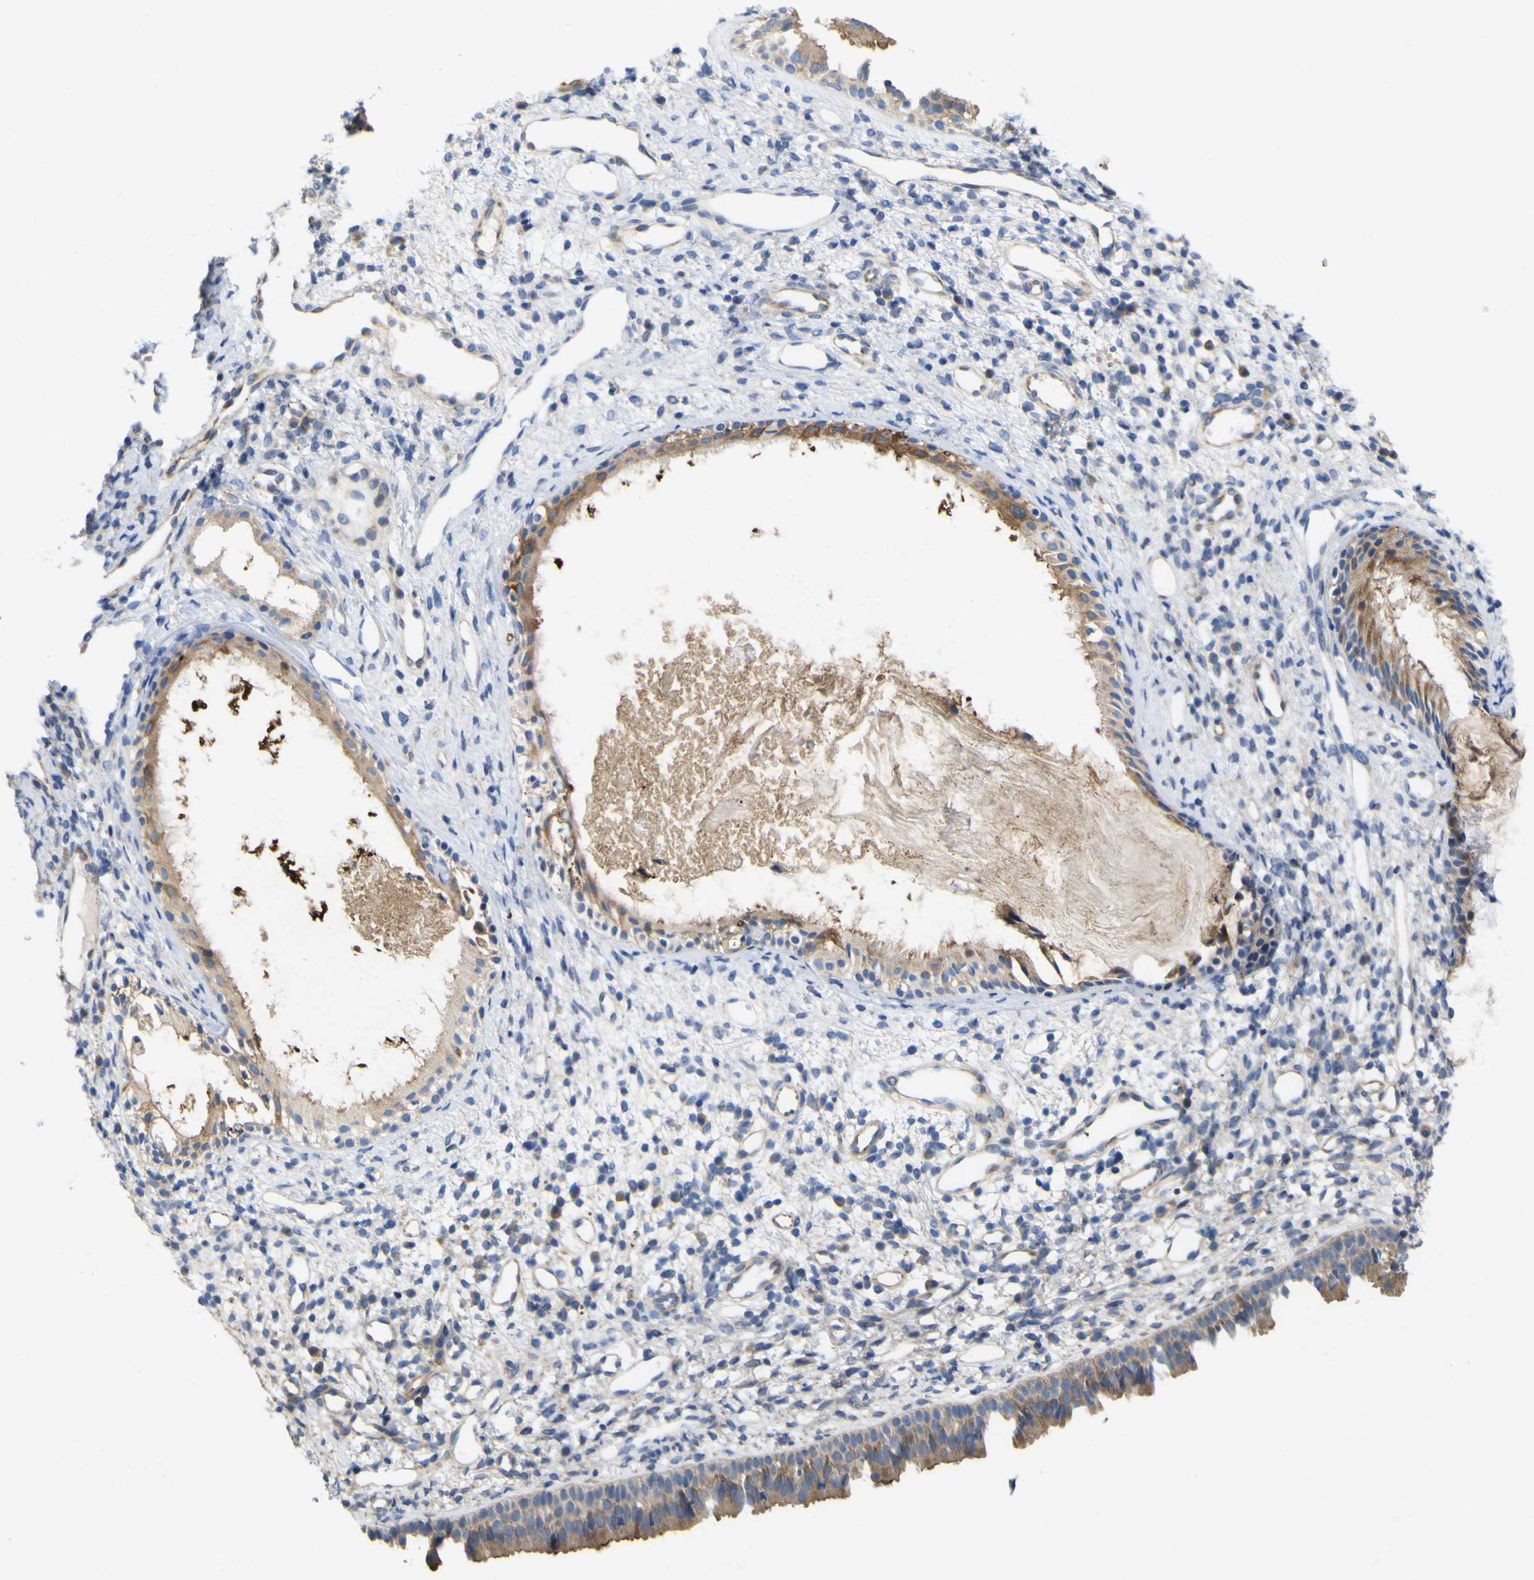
{"staining": {"intensity": "strong", "quantity": ">75%", "location": "cytoplasmic/membranous"}, "tissue": "nasopharynx", "cell_type": "Respiratory epithelial cells", "image_type": "normal", "snomed": [{"axis": "morphology", "description": "Normal tissue, NOS"}, {"axis": "topography", "description": "Nasopharynx"}], "caption": "Immunohistochemical staining of benign nasopharynx exhibits >75% levels of strong cytoplasmic/membranous protein staining in approximately >75% of respiratory epithelial cells. (IHC, brightfield microscopy, high magnification).", "gene": "MYEOV", "patient": {"sex": "male", "age": 22}}